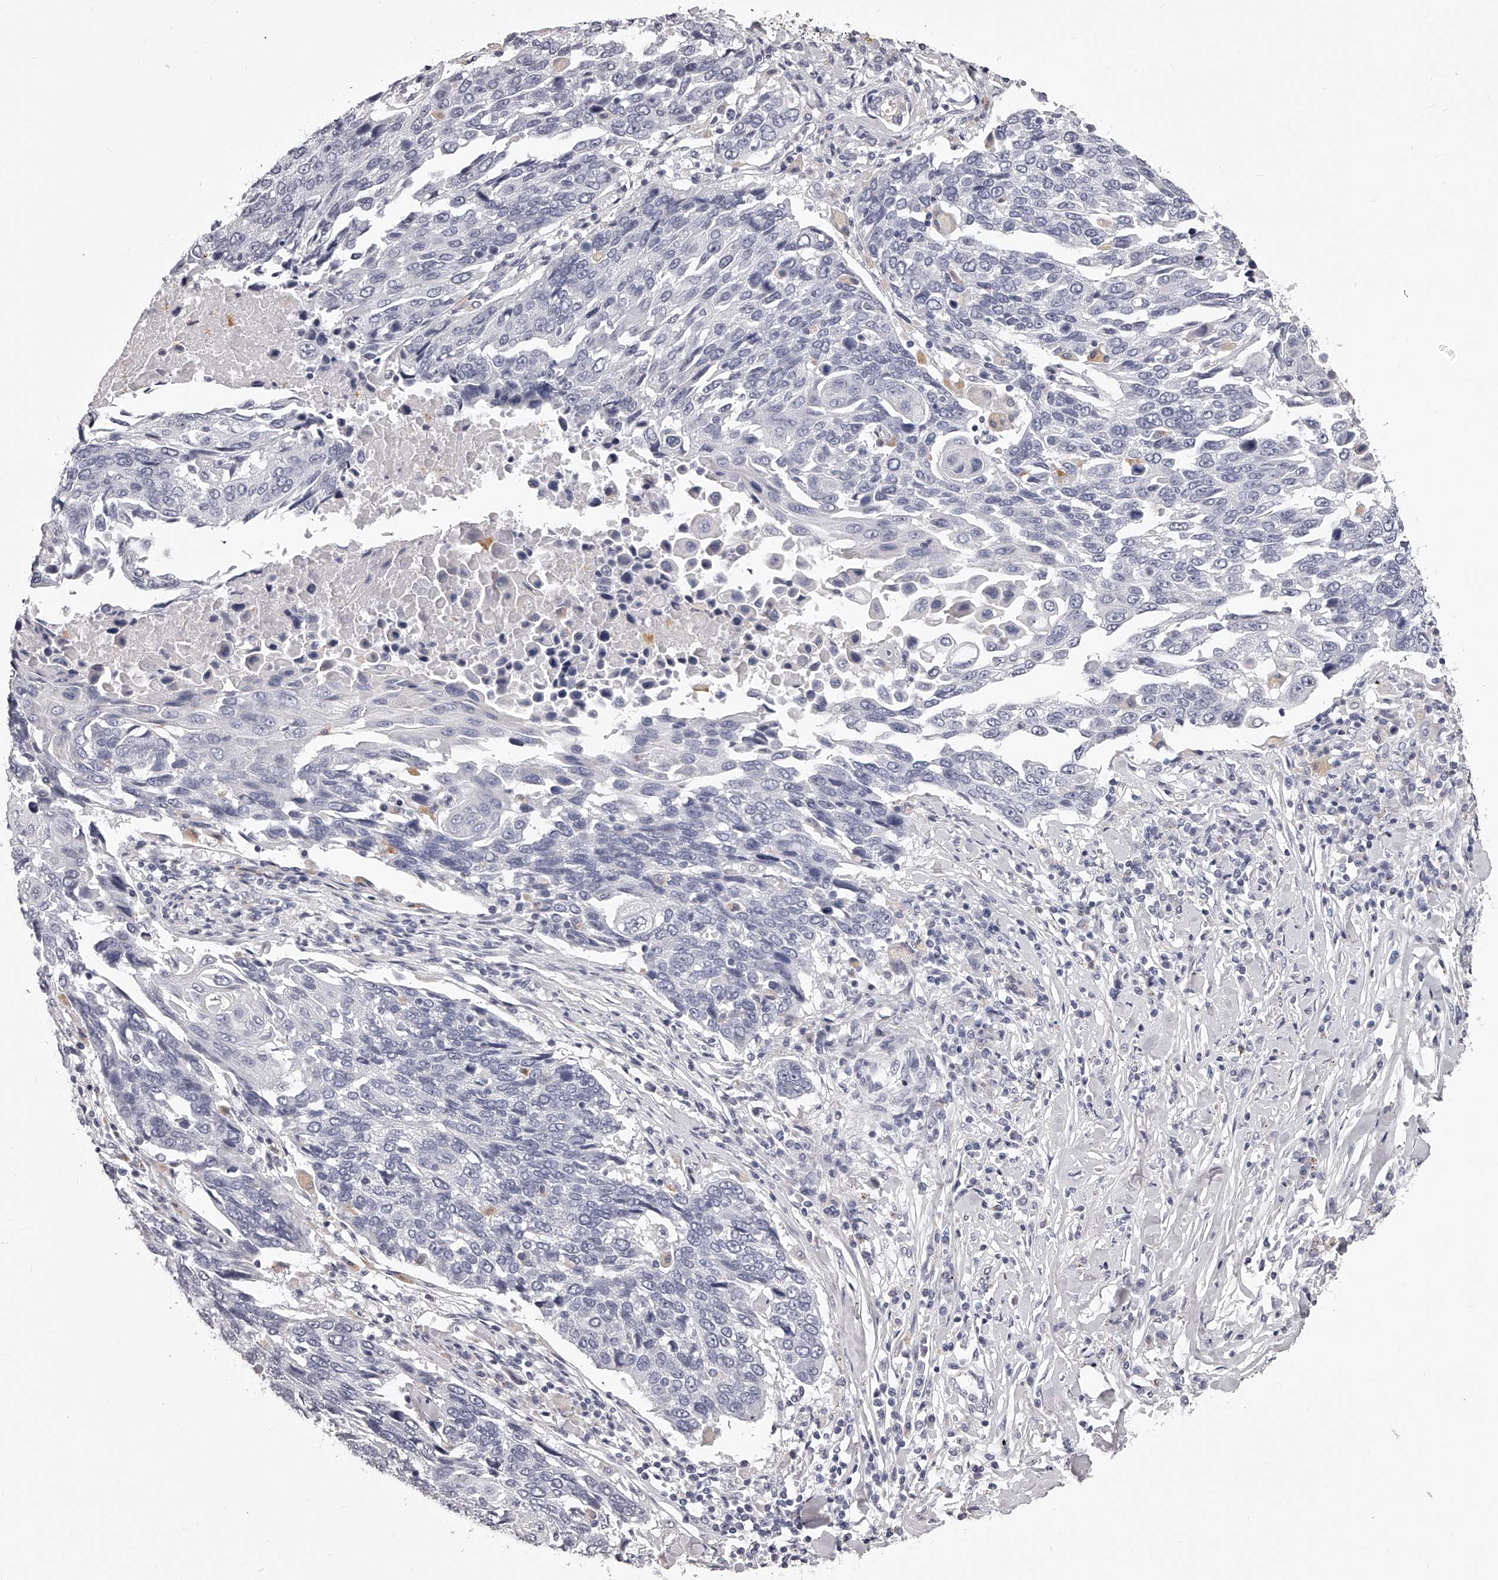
{"staining": {"intensity": "negative", "quantity": "none", "location": "none"}, "tissue": "lung cancer", "cell_type": "Tumor cells", "image_type": "cancer", "snomed": [{"axis": "morphology", "description": "Squamous cell carcinoma, NOS"}, {"axis": "topography", "description": "Lung"}], "caption": "Tumor cells are negative for protein expression in human lung squamous cell carcinoma. (Immunohistochemistry, brightfield microscopy, high magnification).", "gene": "DMRT1", "patient": {"sex": "male", "age": 66}}